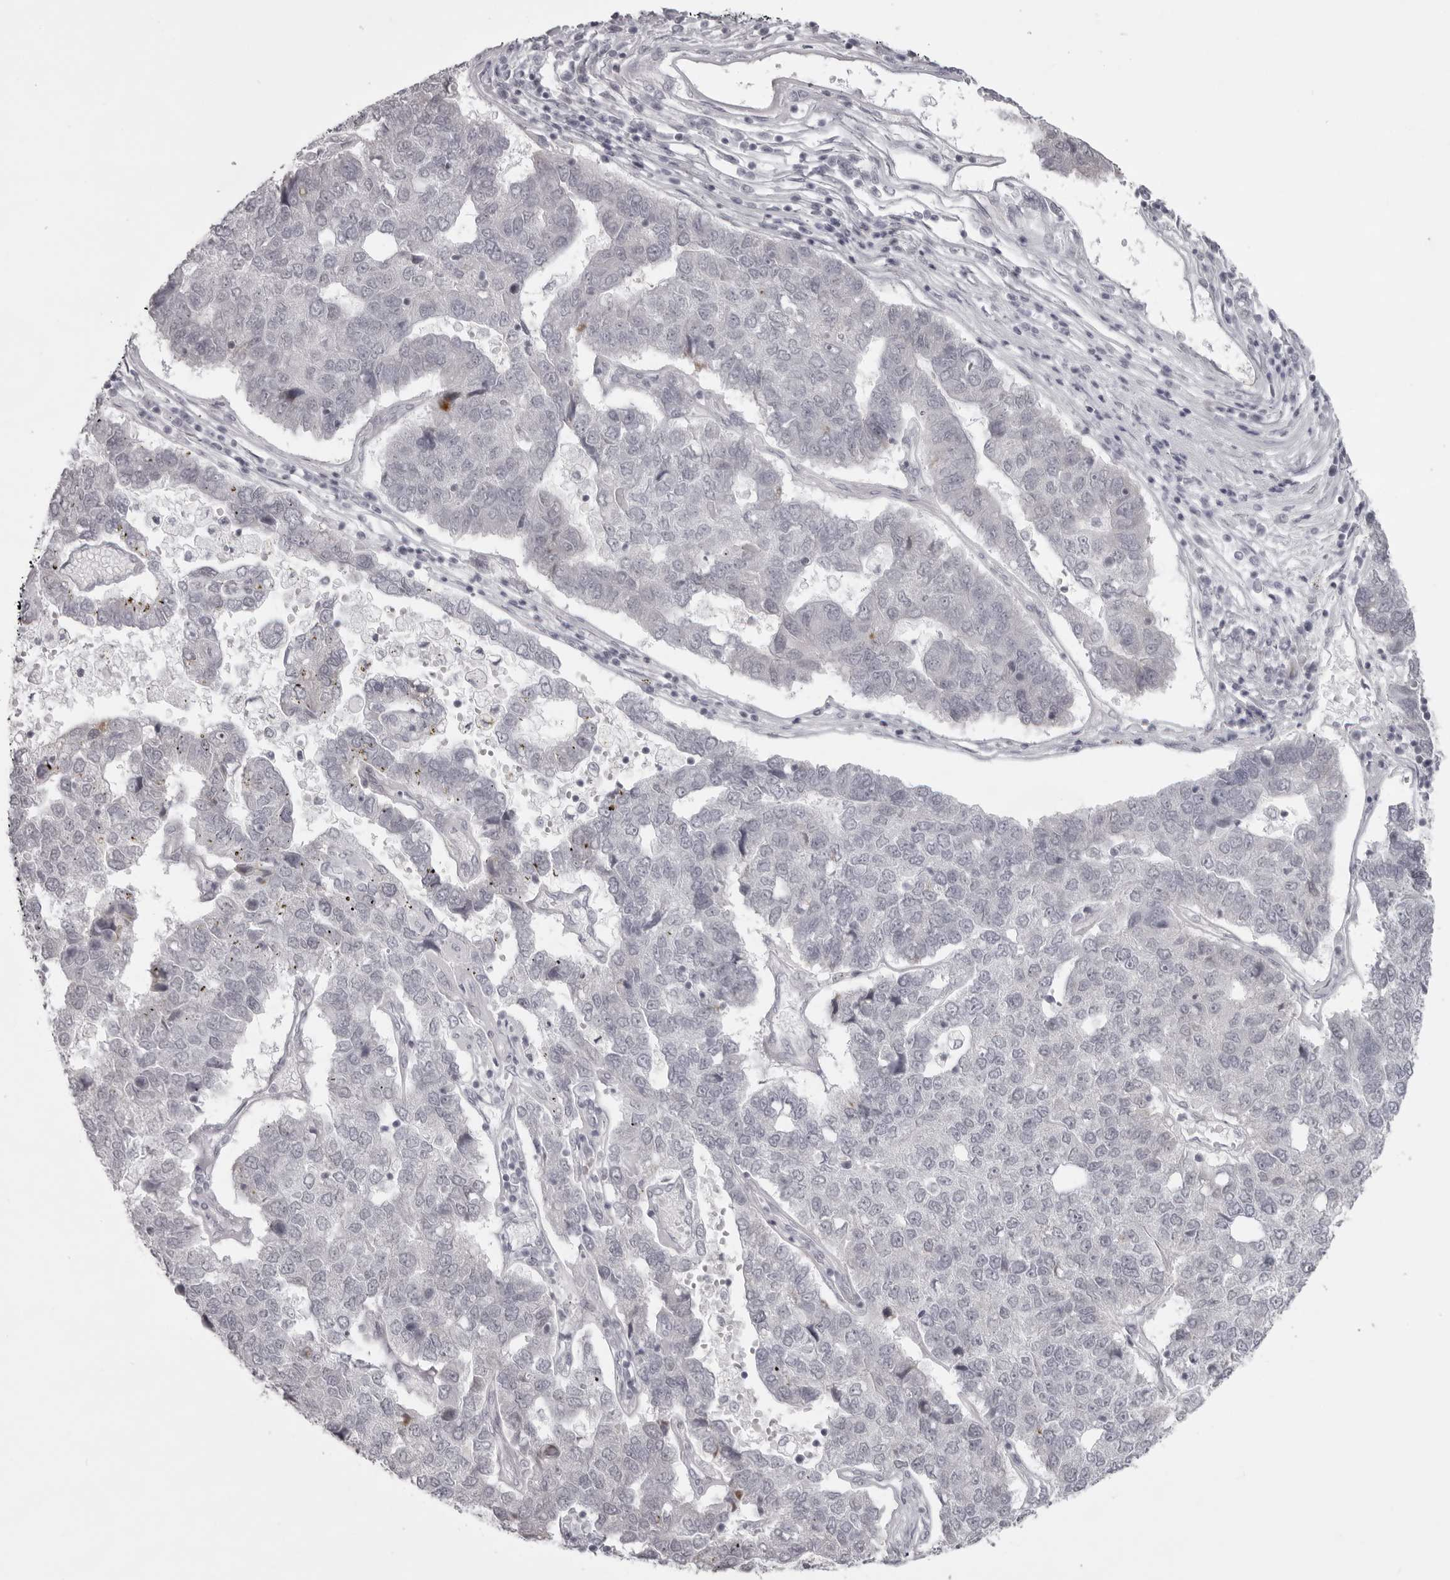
{"staining": {"intensity": "weak", "quantity": "<25%", "location": "cytoplasmic/membranous"}, "tissue": "pancreatic cancer", "cell_type": "Tumor cells", "image_type": "cancer", "snomed": [{"axis": "morphology", "description": "Adenocarcinoma, NOS"}, {"axis": "topography", "description": "Pancreas"}], "caption": "Tumor cells show no significant expression in pancreatic adenocarcinoma.", "gene": "NUDT18", "patient": {"sex": "female", "age": 61}}